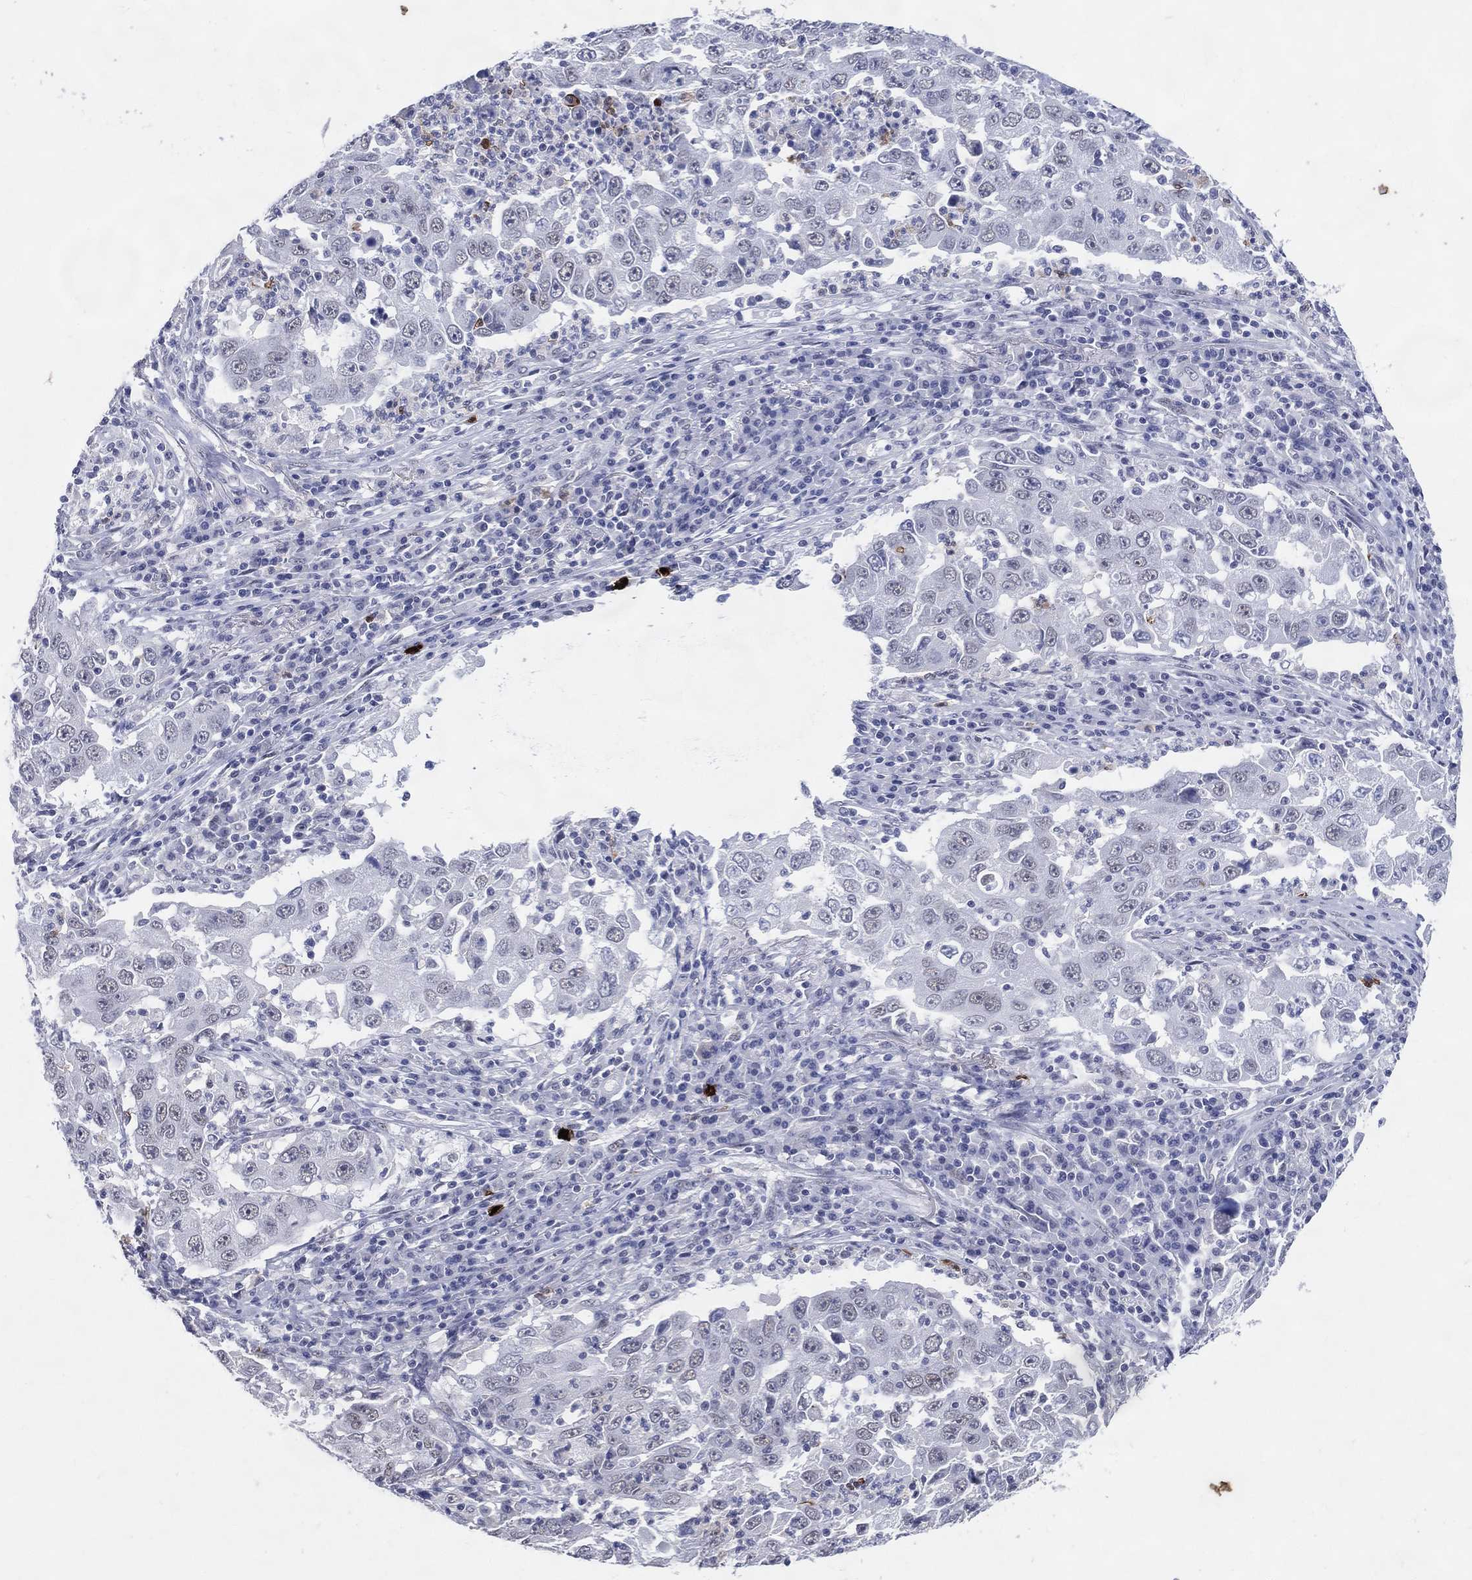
{"staining": {"intensity": "negative", "quantity": "none", "location": "none"}, "tissue": "lung cancer", "cell_type": "Tumor cells", "image_type": "cancer", "snomed": [{"axis": "morphology", "description": "Adenocarcinoma, NOS"}, {"axis": "topography", "description": "Lung"}], "caption": "The micrograph displays no staining of tumor cells in lung adenocarcinoma. Brightfield microscopy of immunohistochemistry (IHC) stained with DAB (3,3'-diaminobenzidine) (brown) and hematoxylin (blue), captured at high magnification.", "gene": "CFAP58", "patient": {"sex": "male", "age": 73}}